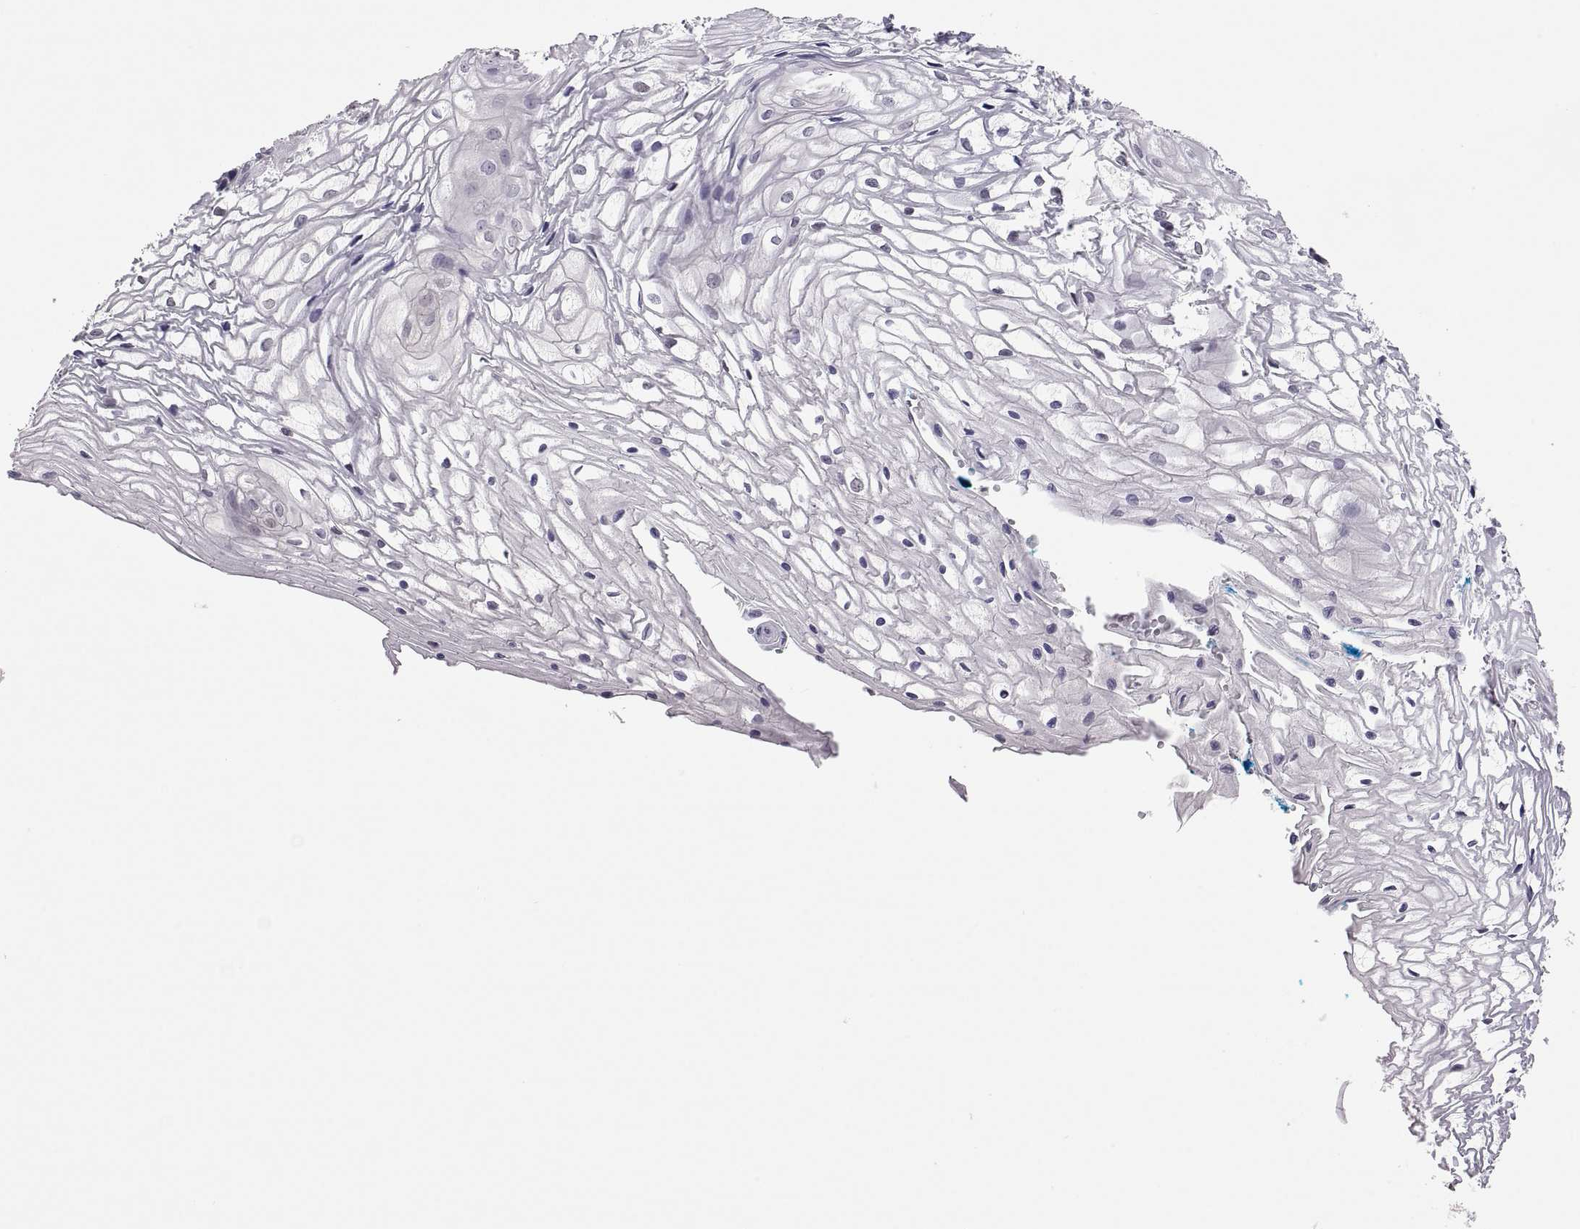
{"staining": {"intensity": "negative", "quantity": "none", "location": "none"}, "tissue": "vagina", "cell_type": "Squamous epithelial cells", "image_type": "normal", "snomed": [{"axis": "morphology", "description": "Normal tissue, NOS"}, {"axis": "topography", "description": "Vagina"}], "caption": "The immunohistochemistry image has no significant expression in squamous epithelial cells of vagina.", "gene": "FGF9", "patient": {"sex": "female", "age": 34}}